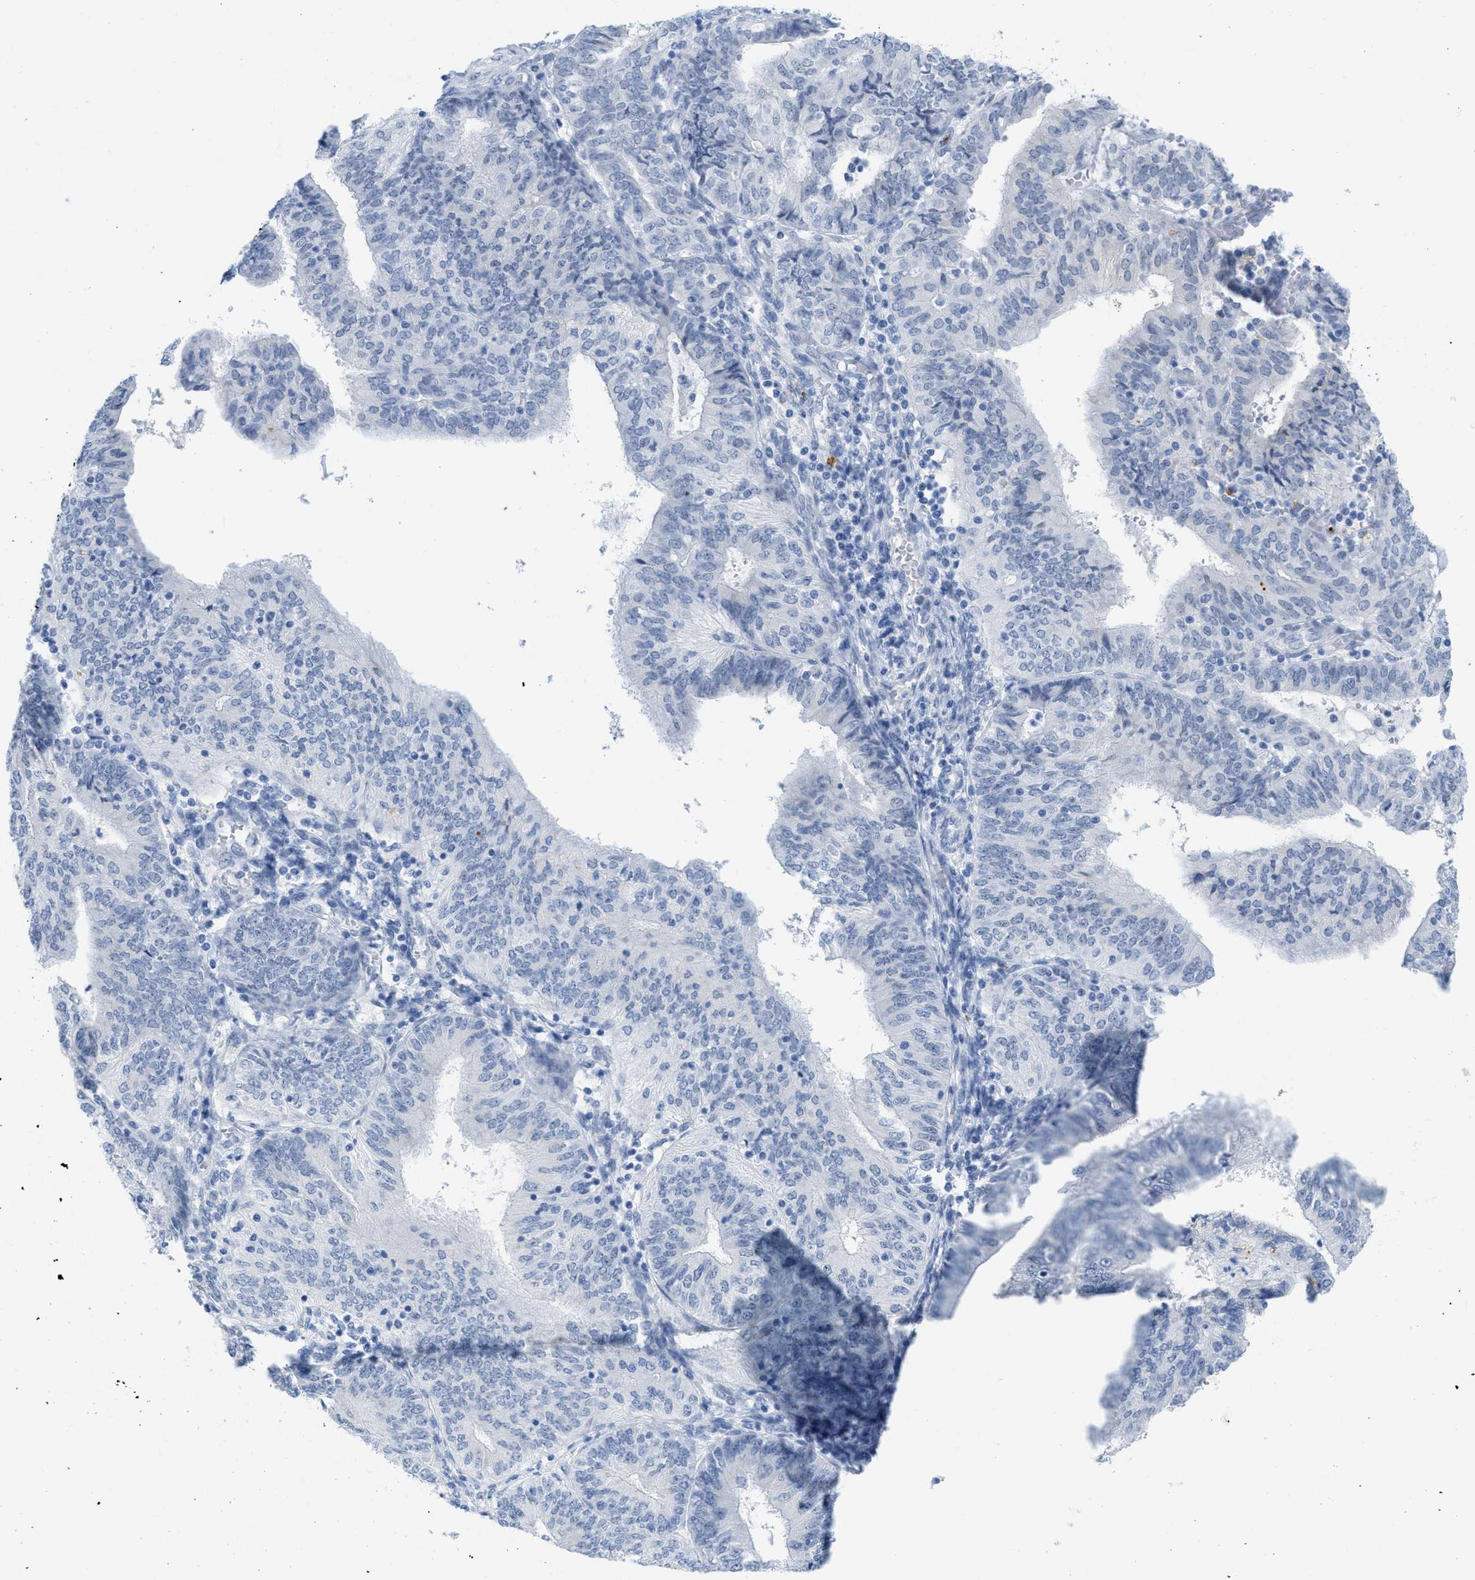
{"staining": {"intensity": "negative", "quantity": "none", "location": "none"}, "tissue": "endometrial cancer", "cell_type": "Tumor cells", "image_type": "cancer", "snomed": [{"axis": "morphology", "description": "Adenocarcinoma, NOS"}, {"axis": "topography", "description": "Endometrium"}], "caption": "The immunohistochemistry histopathology image has no significant staining in tumor cells of adenocarcinoma (endometrial) tissue. The staining was performed using DAB to visualize the protein expression in brown, while the nuclei were stained in blue with hematoxylin (Magnification: 20x).", "gene": "WDR4", "patient": {"sex": "female", "age": 58}}